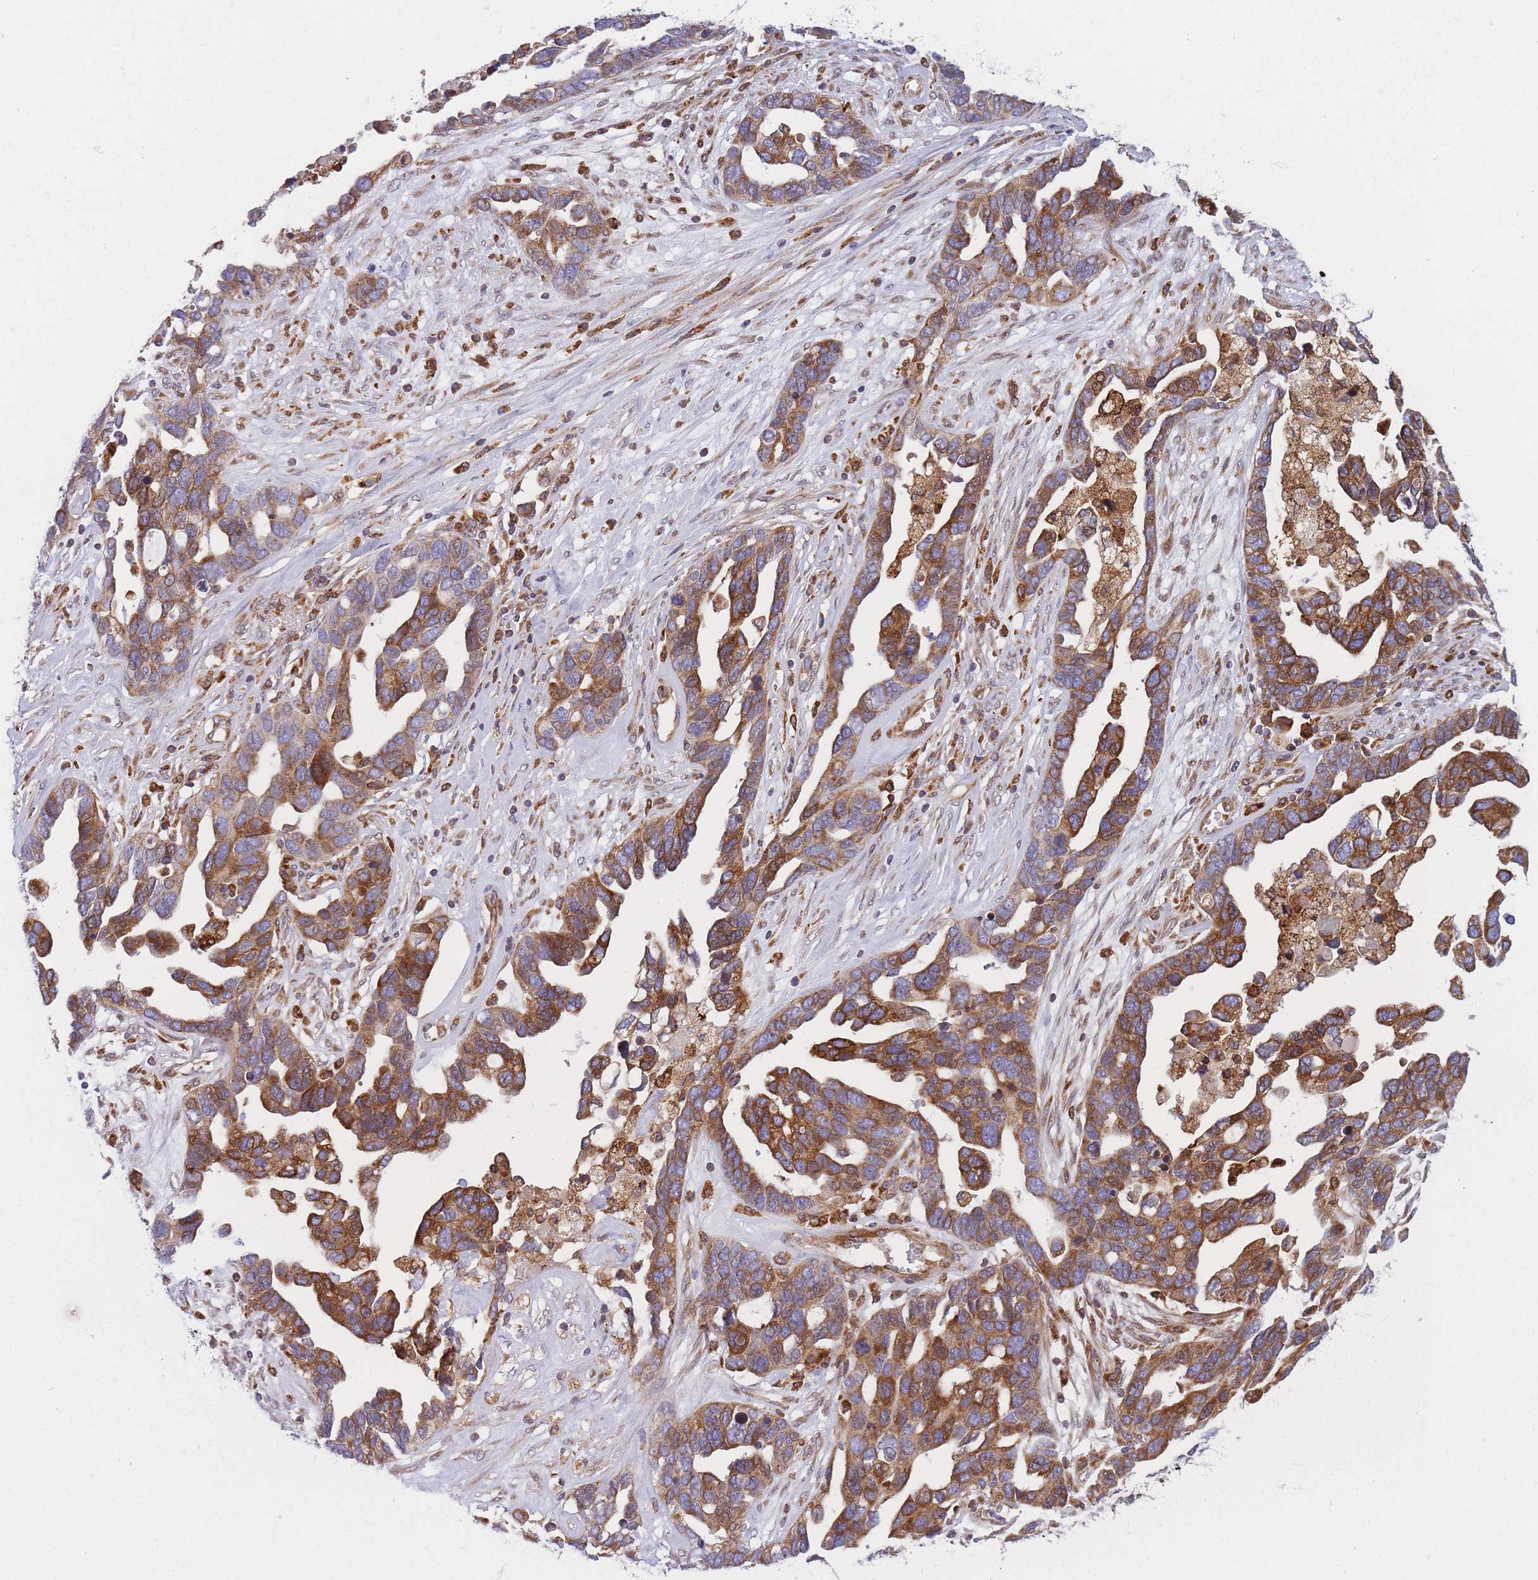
{"staining": {"intensity": "strong", "quantity": ">75%", "location": "cytoplasmic/membranous"}, "tissue": "ovarian cancer", "cell_type": "Tumor cells", "image_type": "cancer", "snomed": [{"axis": "morphology", "description": "Cystadenocarcinoma, serous, NOS"}, {"axis": "topography", "description": "Ovary"}], "caption": "The immunohistochemical stain shows strong cytoplasmic/membranous expression in tumor cells of serous cystadenocarcinoma (ovarian) tissue.", "gene": "TMEM131L", "patient": {"sex": "female", "age": 54}}